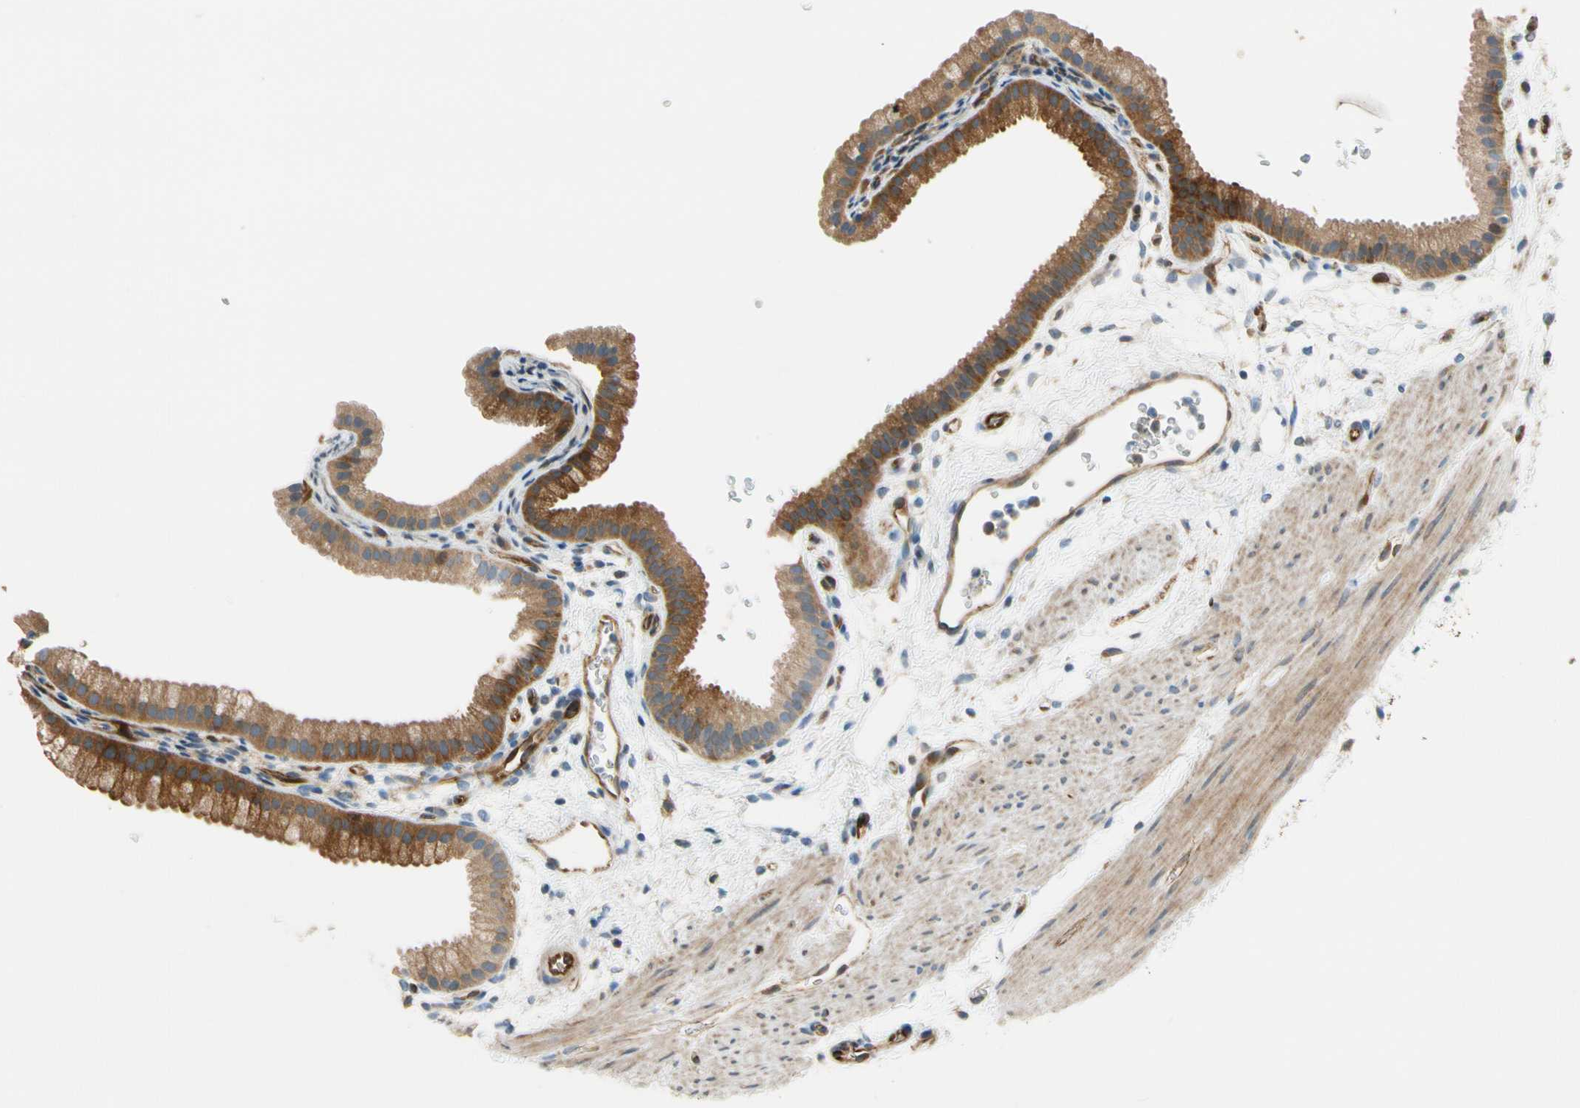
{"staining": {"intensity": "strong", "quantity": ">75%", "location": "cytoplasmic/membranous"}, "tissue": "gallbladder", "cell_type": "Glandular cells", "image_type": "normal", "snomed": [{"axis": "morphology", "description": "Normal tissue, NOS"}, {"axis": "topography", "description": "Gallbladder"}], "caption": "Protein expression by immunohistochemistry (IHC) reveals strong cytoplasmic/membranous expression in about >75% of glandular cells in unremarkable gallbladder.", "gene": "PARP14", "patient": {"sex": "female", "age": 64}}